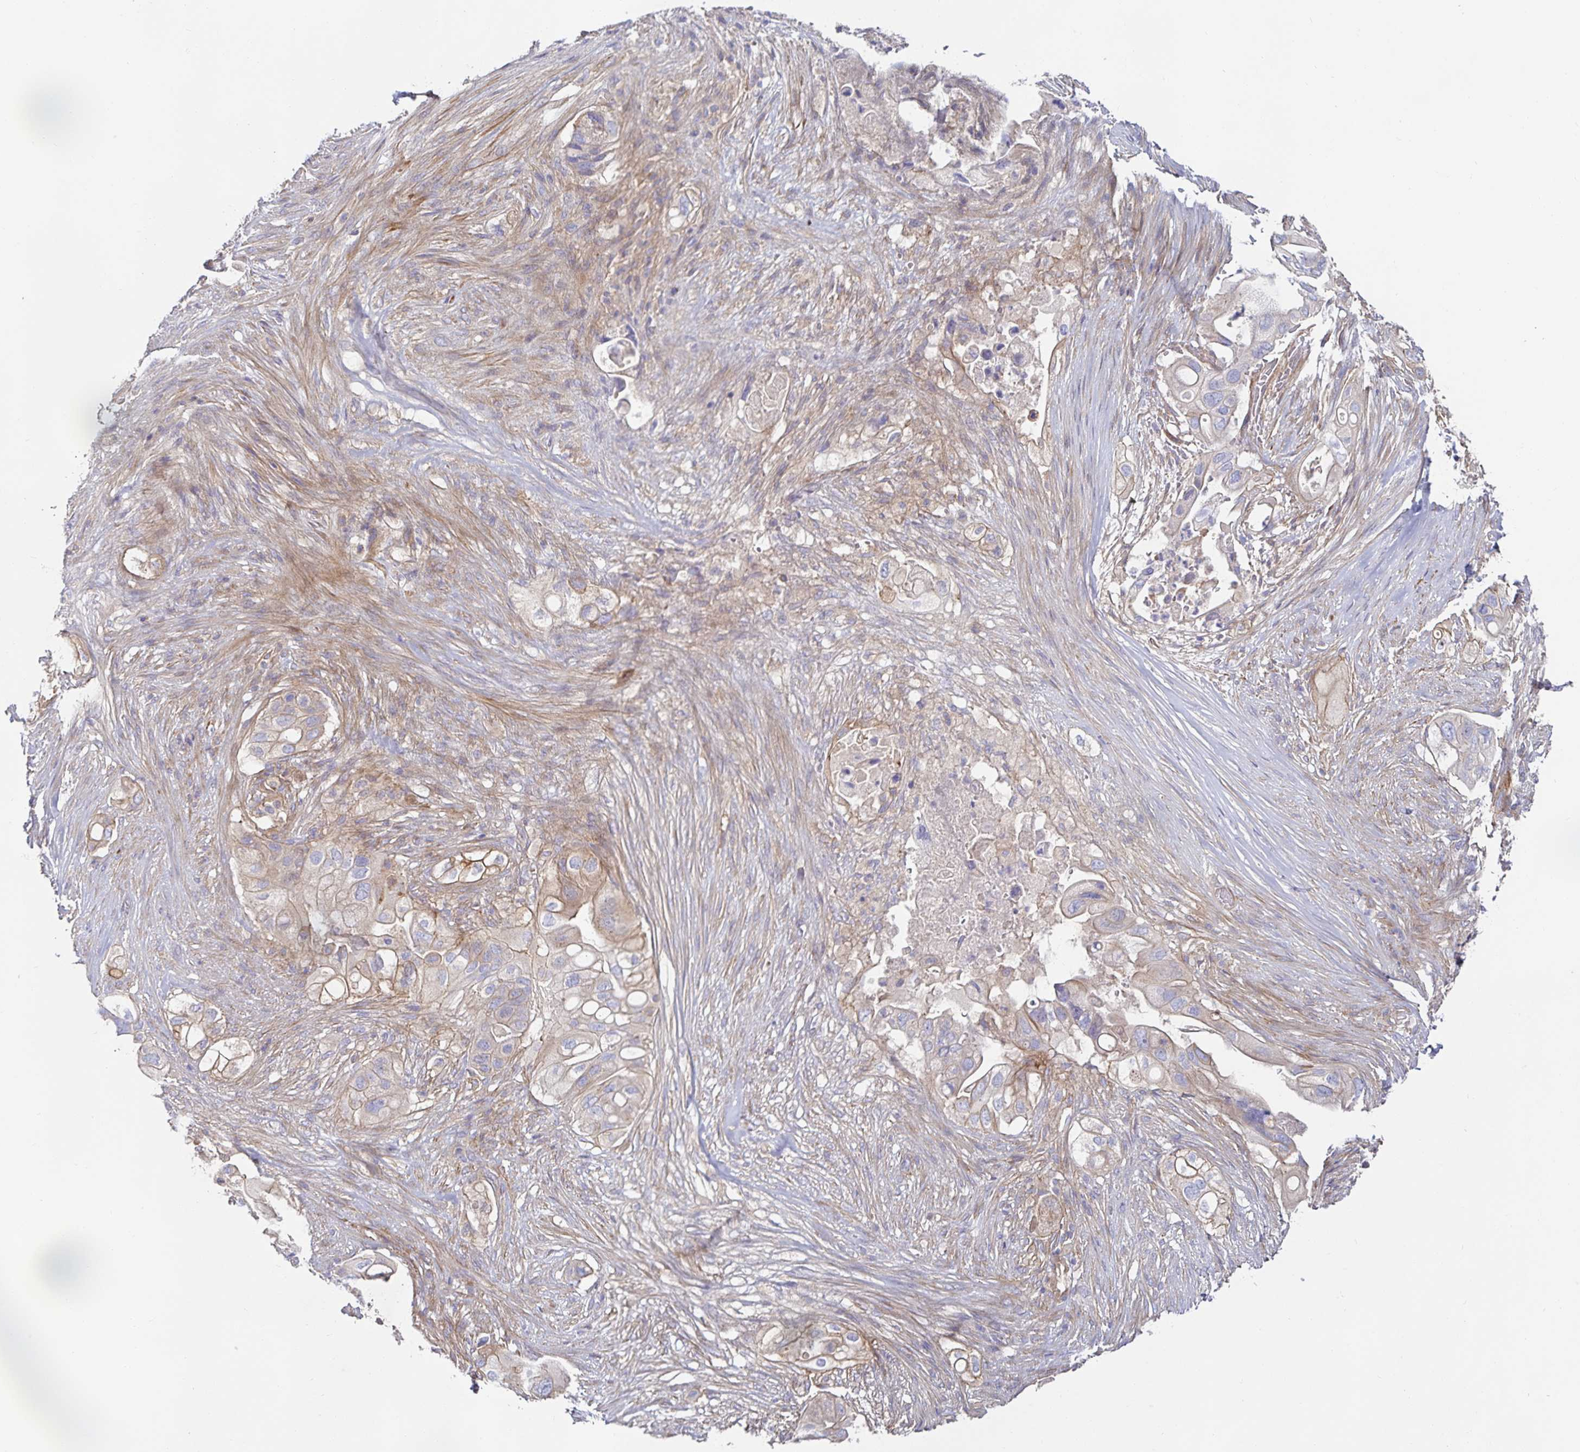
{"staining": {"intensity": "moderate", "quantity": "25%-75%", "location": "cytoplasmic/membranous"}, "tissue": "pancreatic cancer", "cell_type": "Tumor cells", "image_type": "cancer", "snomed": [{"axis": "morphology", "description": "Adenocarcinoma, NOS"}, {"axis": "topography", "description": "Pancreas"}], "caption": "Immunohistochemical staining of pancreatic adenocarcinoma demonstrates medium levels of moderate cytoplasmic/membranous protein positivity in about 25%-75% of tumor cells.", "gene": "METTL22", "patient": {"sex": "female", "age": 72}}